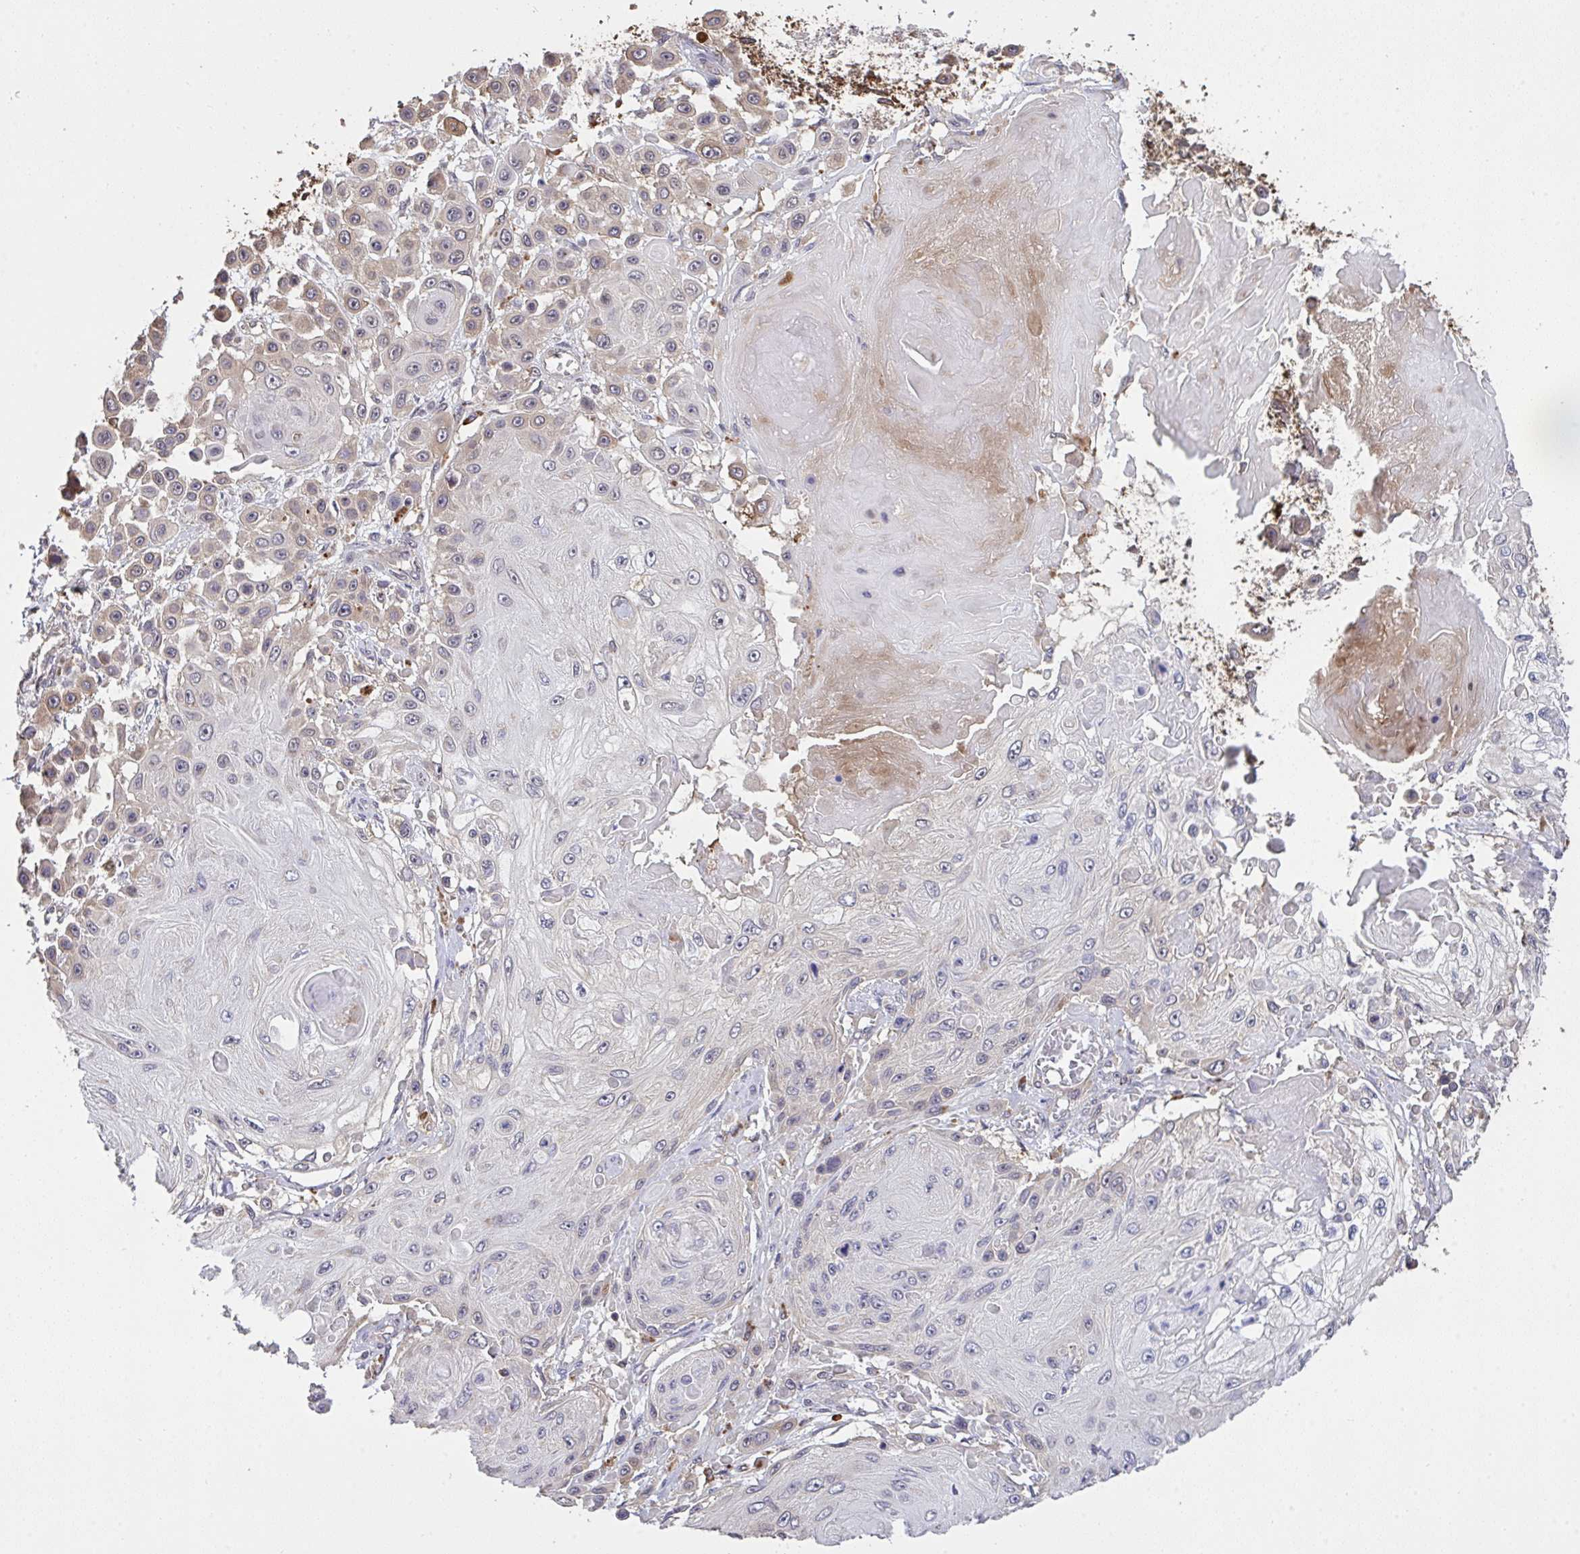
{"staining": {"intensity": "weak", "quantity": "25%-75%", "location": "cytoplasmic/membranous"}, "tissue": "skin cancer", "cell_type": "Tumor cells", "image_type": "cancer", "snomed": [{"axis": "morphology", "description": "Squamous cell carcinoma, NOS"}, {"axis": "topography", "description": "Skin"}], "caption": "Immunohistochemical staining of skin squamous cell carcinoma demonstrates low levels of weak cytoplasmic/membranous expression in approximately 25%-75% of tumor cells.", "gene": "C12orf57", "patient": {"sex": "male", "age": 67}}